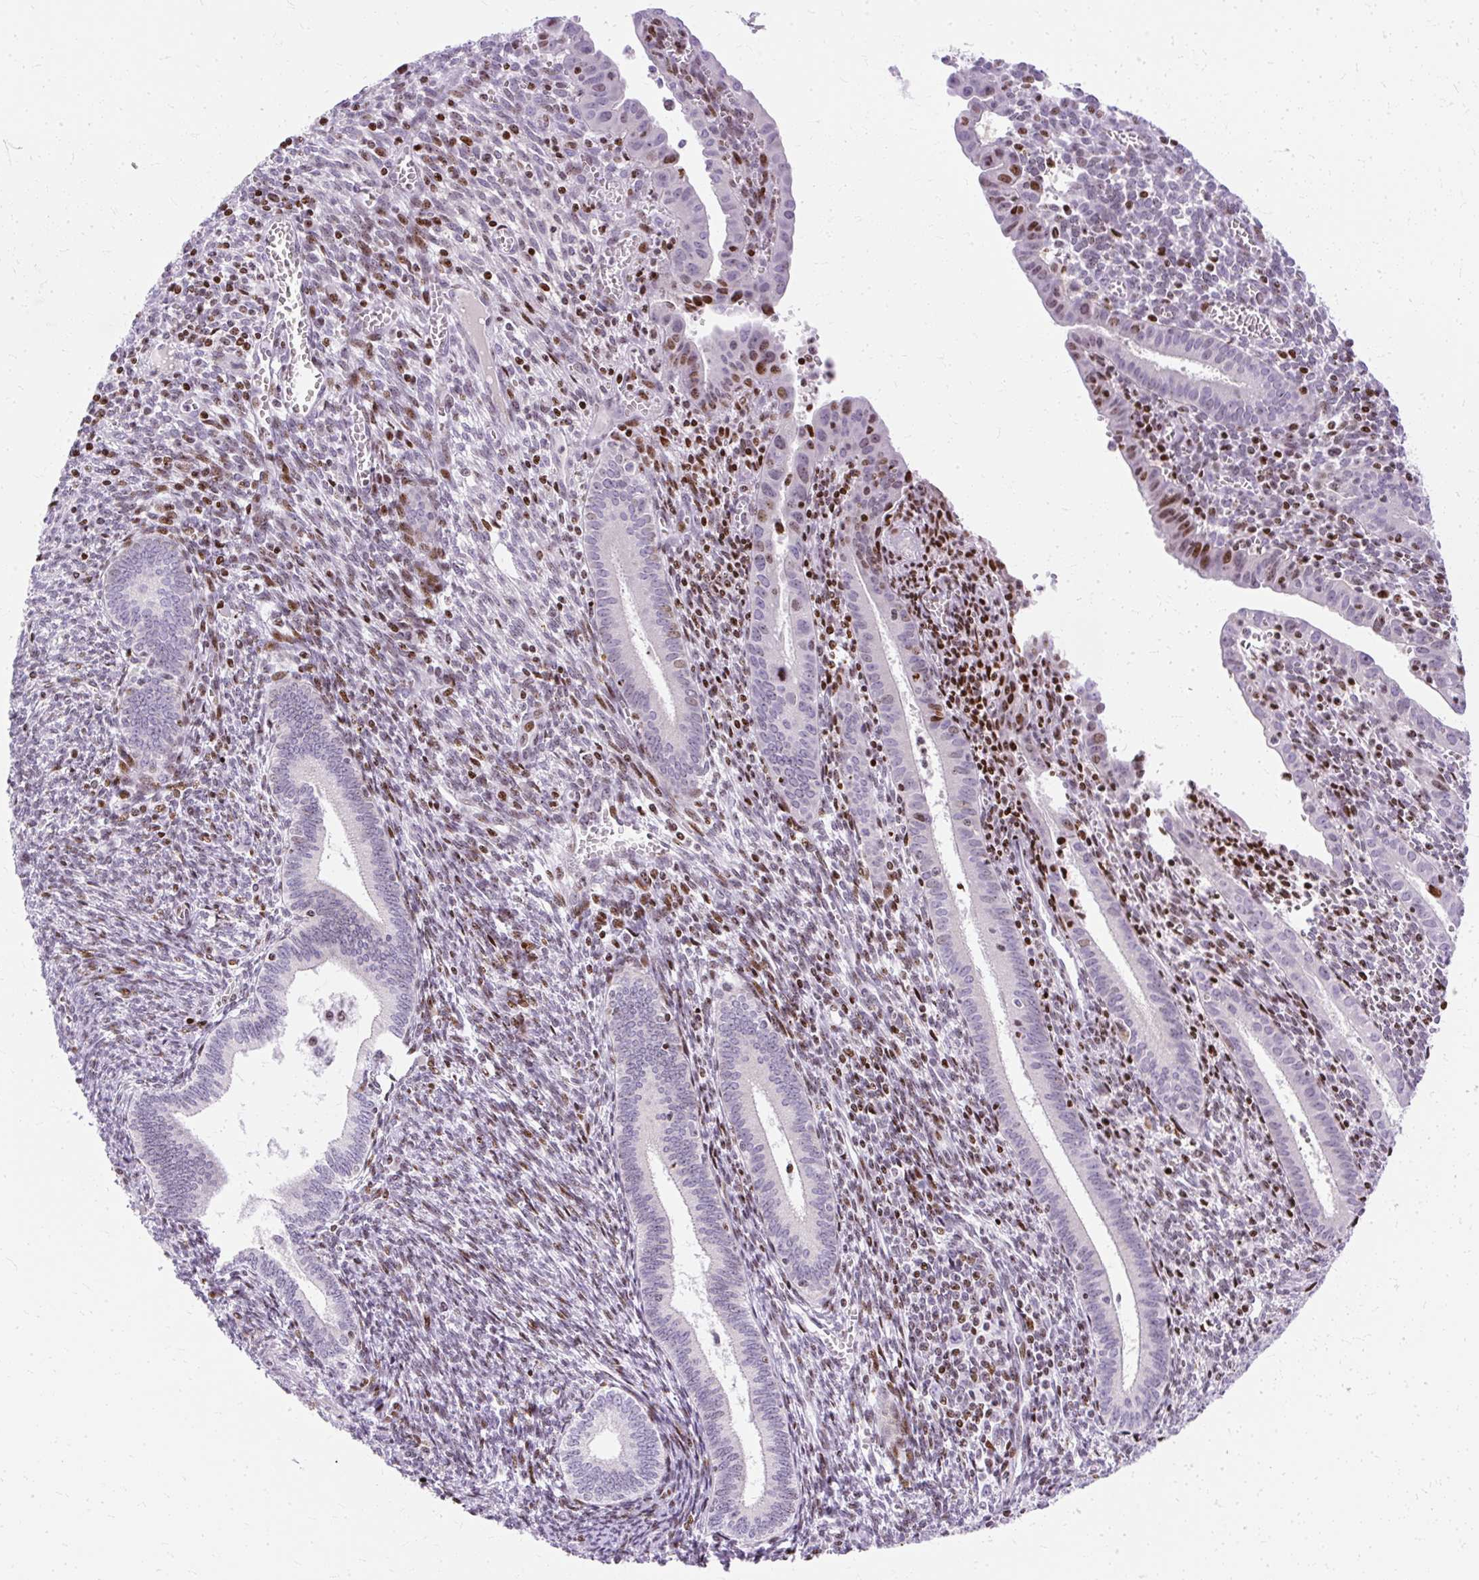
{"staining": {"intensity": "moderate", "quantity": "<25%", "location": "nuclear"}, "tissue": "endometrium", "cell_type": "Cells in endometrial stroma", "image_type": "normal", "snomed": [{"axis": "morphology", "description": "Normal tissue, NOS"}, {"axis": "topography", "description": "Endometrium"}], "caption": "Cells in endometrial stroma show low levels of moderate nuclear expression in about <25% of cells in benign human endometrium. The staining is performed using DAB brown chromogen to label protein expression. The nuclei are counter-stained blue using hematoxylin.", "gene": "TMEM177", "patient": {"sex": "female", "age": 41}}